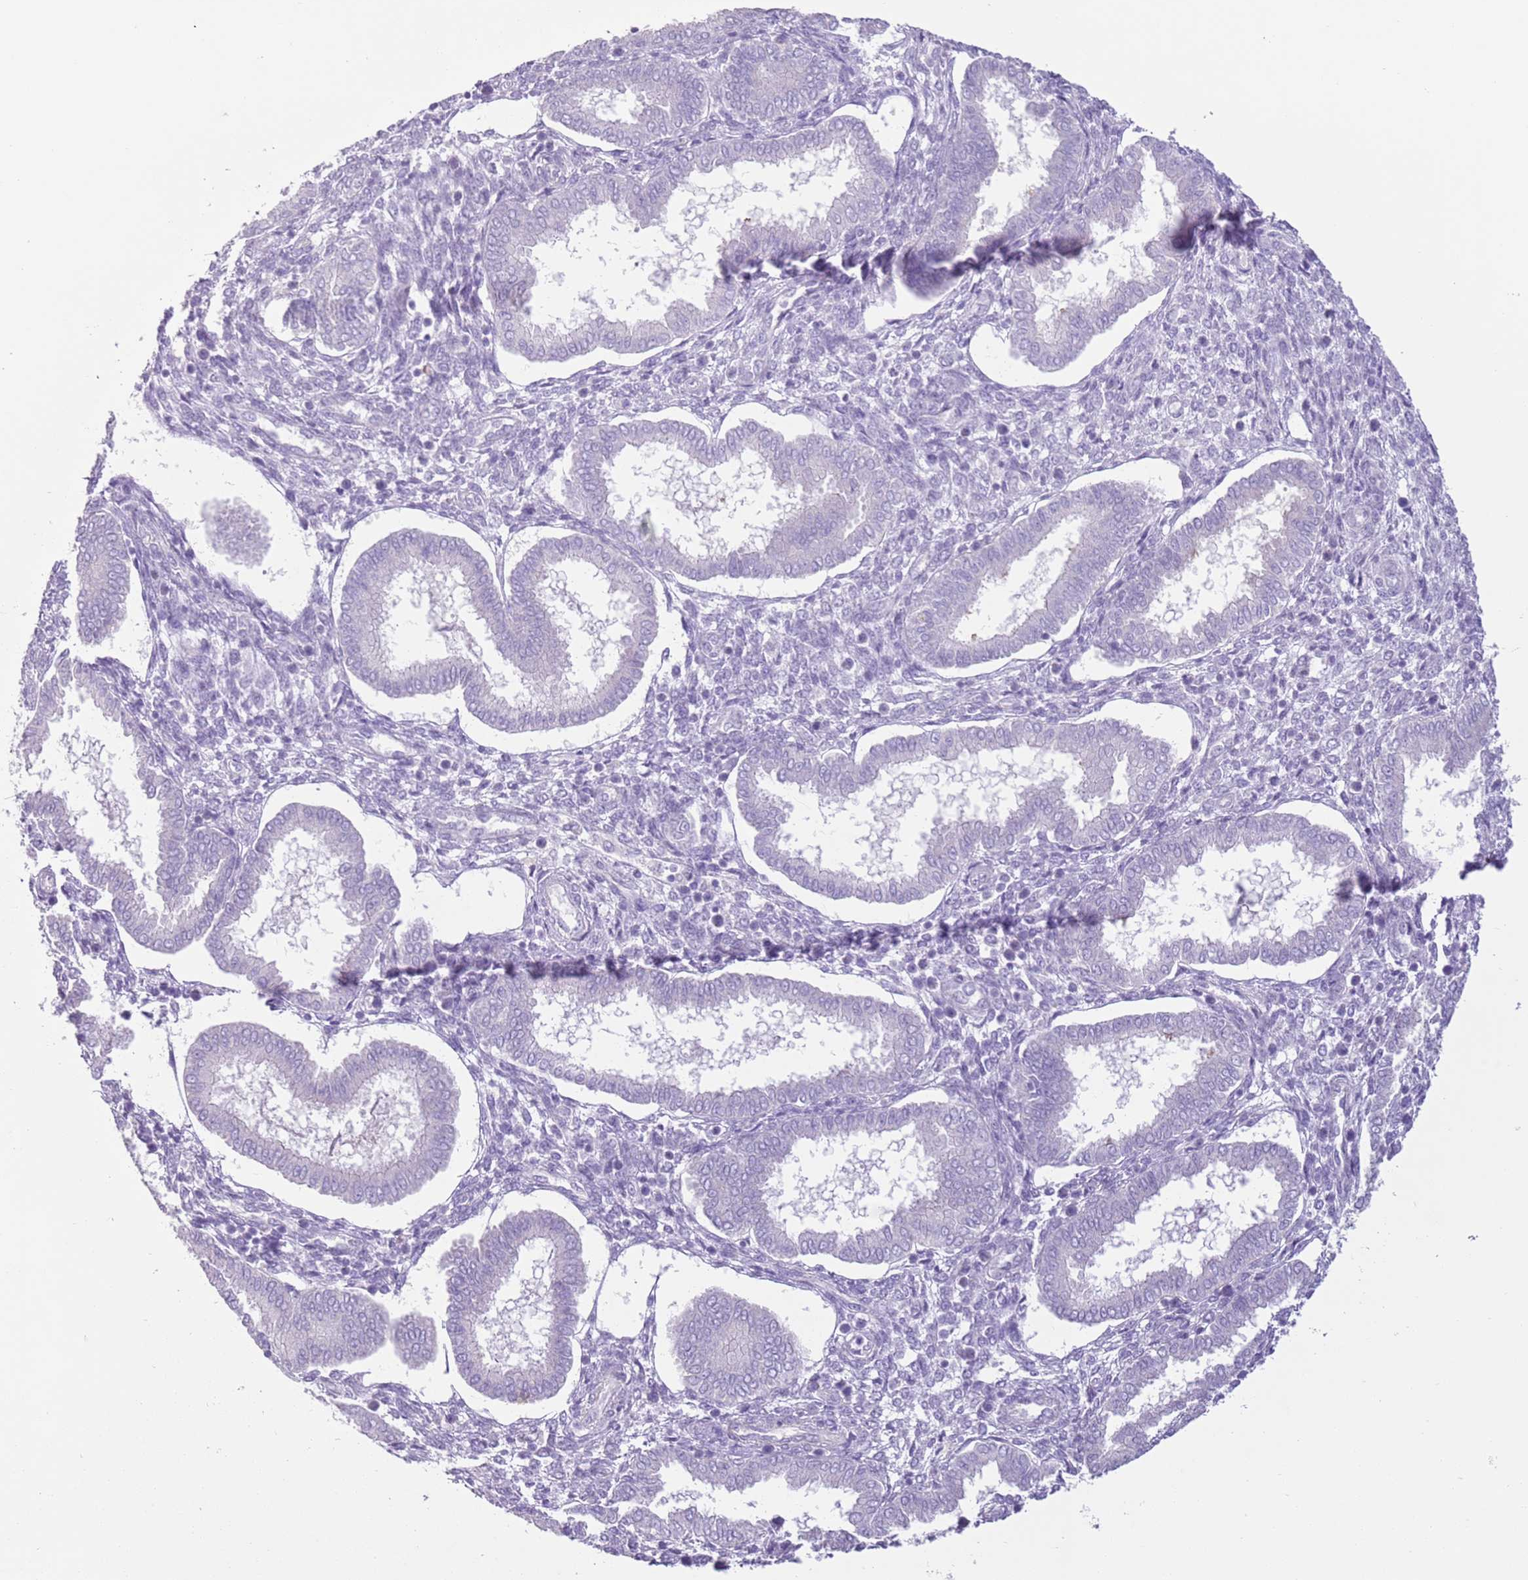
{"staining": {"intensity": "negative", "quantity": "none", "location": "none"}, "tissue": "endometrium", "cell_type": "Cells in endometrial stroma", "image_type": "normal", "snomed": [{"axis": "morphology", "description": "Normal tissue, NOS"}, {"axis": "topography", "description": "Endometrium"}], "caption": "Image shows no protein expression in cells in endometrial stroma of benign endometrium.", "gene": "ZNF239", "patient": {"sex": "female", "age": 24}}